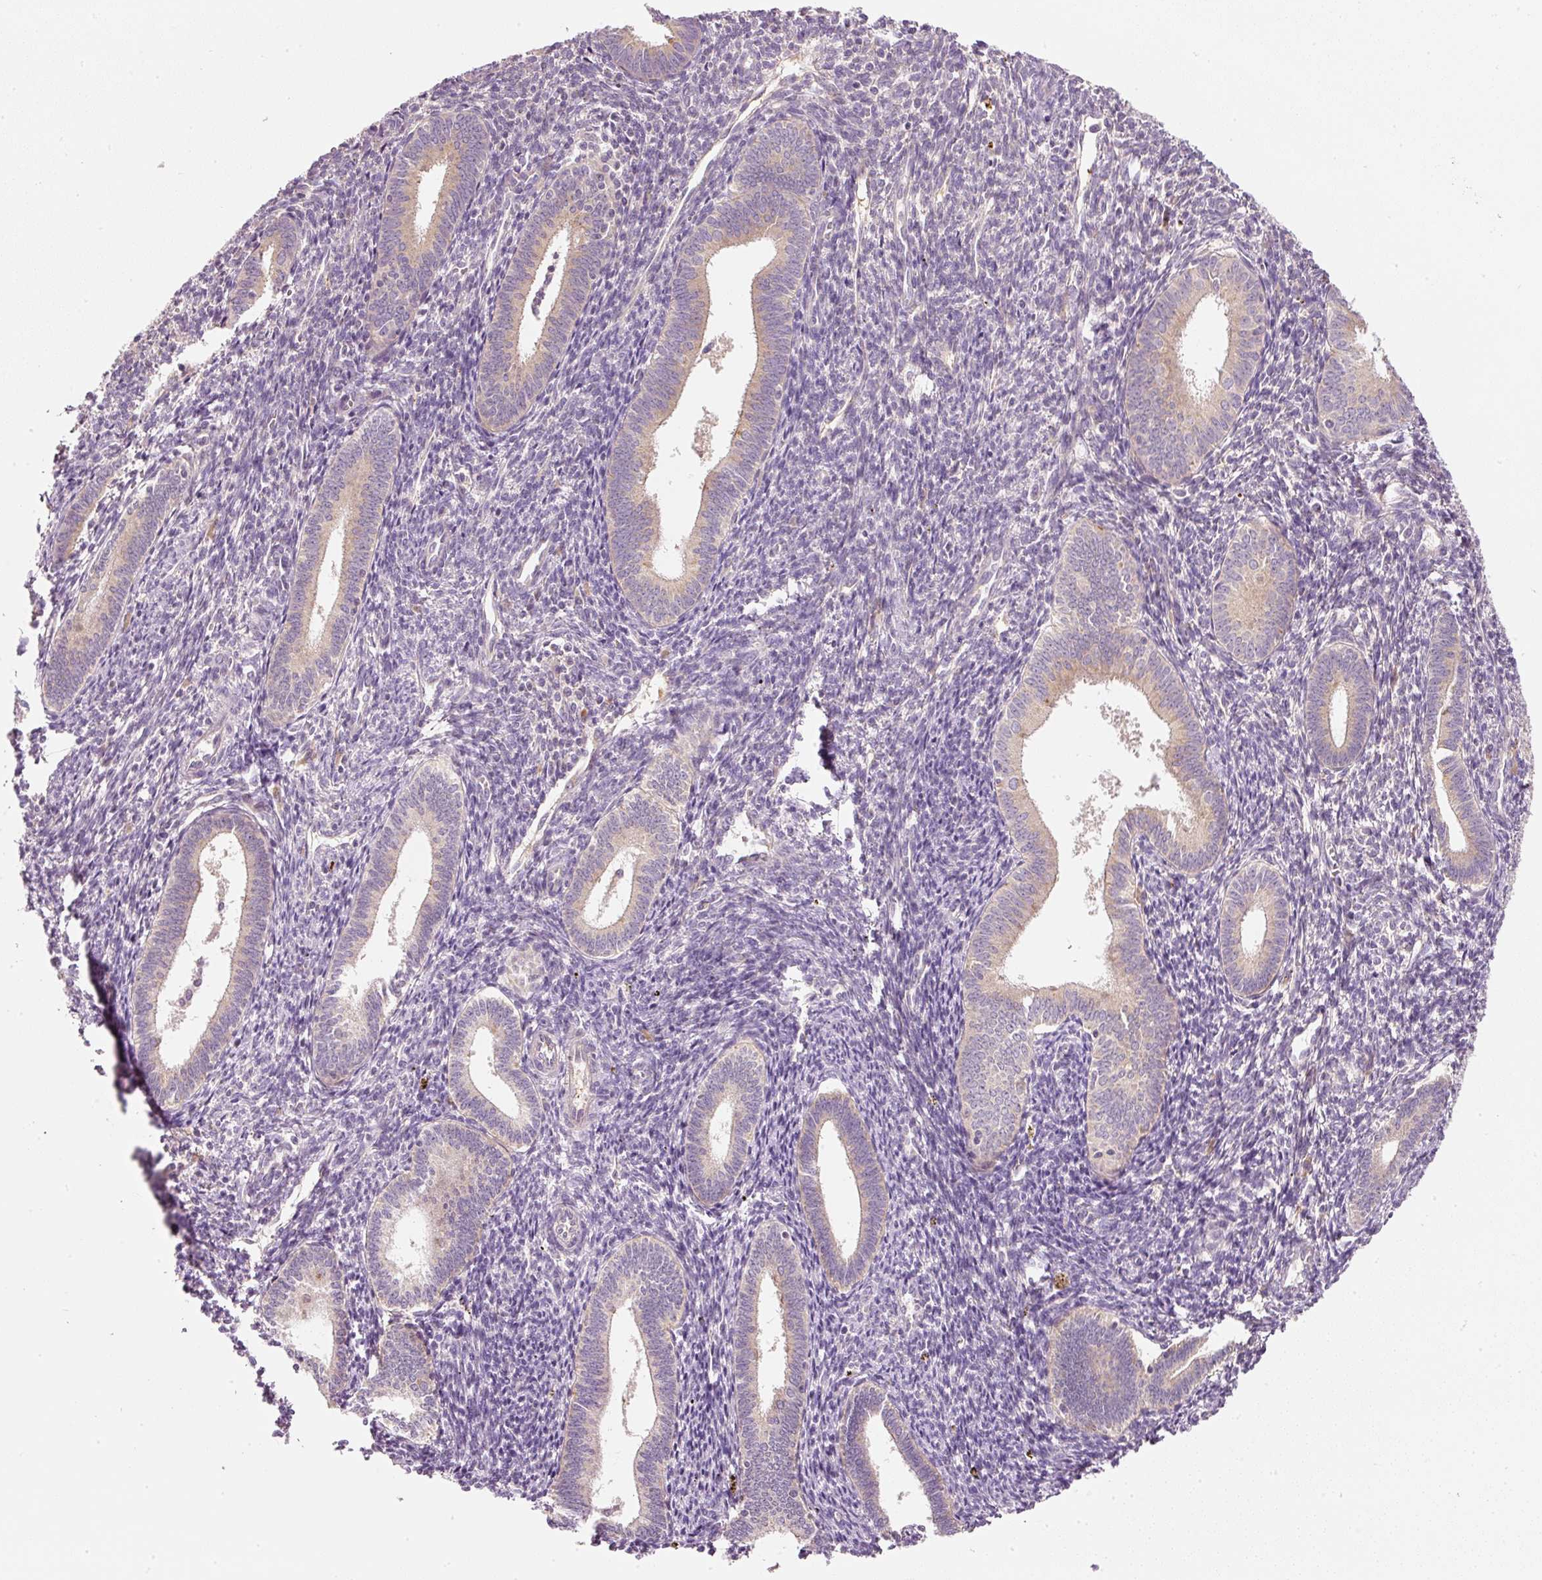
{"staining": {"intensity": "weak", "quantity": "25%-75%", "location": "cytoplasmic/membranous"}, "tissue": "endometrium", "cell_type": "Cells in endometrial stroma", "image_type": "normal", "snomed": [{"axis": "morphology", "description": "Normal tissue, NOS"}, {"axis": "topography", "description": "Endometrium"}], "caption": "Immunohistochemical staining of benign human endometrium displays 25%-75% levels of weak cytoplasmic/membranous protein expression in approximately 25%-75% of cells in endometrial stroma.", "gene": "RNF167", "patient": {"sex": "female", "age": 41}}